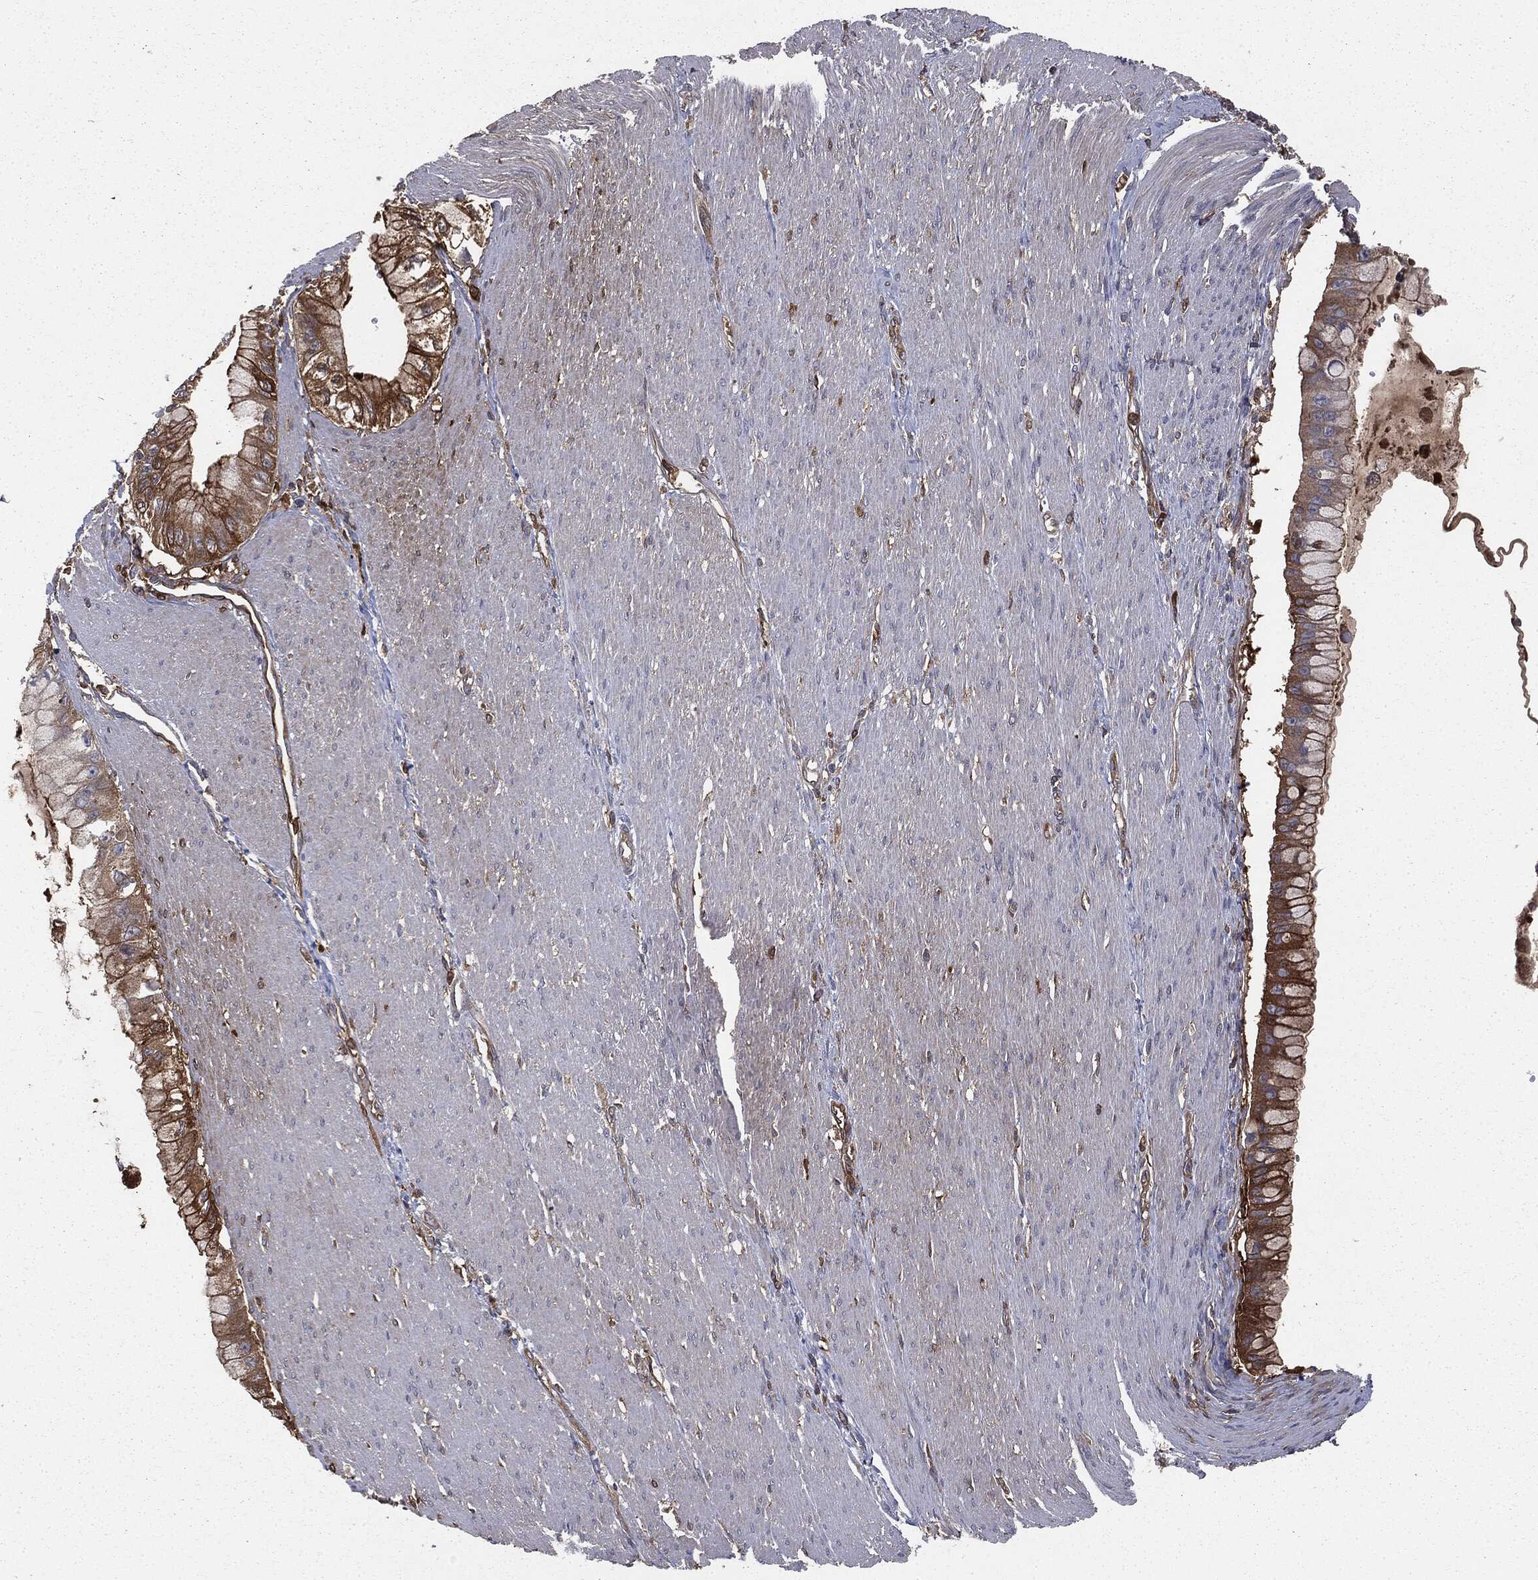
{"staining": {"intensity": "moderate", "quantity": "25%-75%", "location": "cytoplasmic/membranous"}, "tissue": "pancreatic cancer", "cell_type": "Tumor cells", "image_type": "cancer", "snomed": [{"axis": "morphology", "description": "Adenocarcinoma, NOS"}, {"axis": "topography", "description": "Pancreas"}], "caption": "The photomicrograph exhibits a brown stain indicating the presence of a protein in the cytoplasmic/membranous of tumor cells in pancreatic cancer. Nuclei are stained in blue.", "gene": "GNB5", "patient": {"sex": "male", "age": 48}}